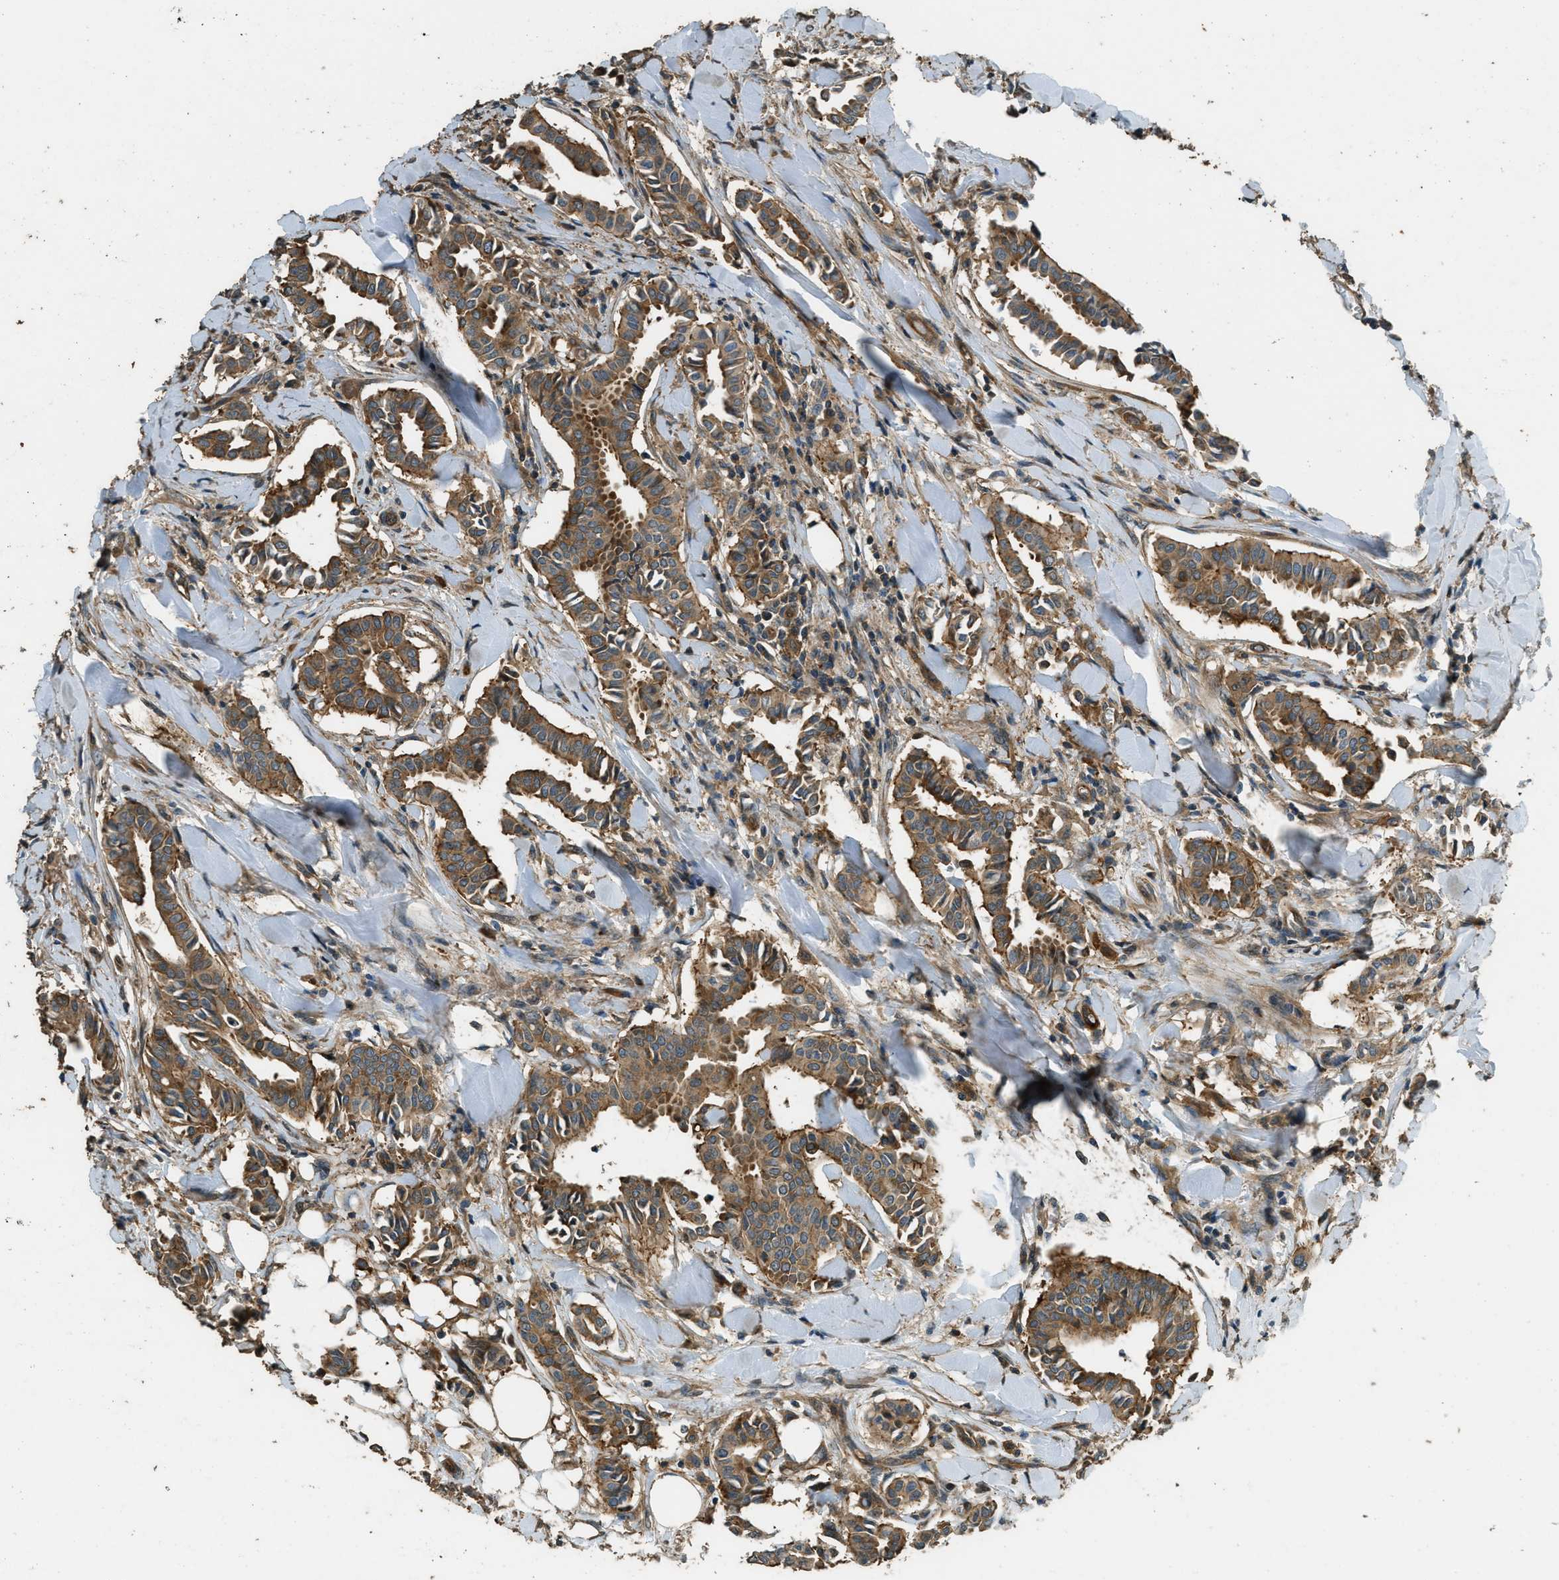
{"staining": {"intensity": "strong", "quantity": ">75%", "location": "cytoplasmic/membranous"}, "tissue": "head and neck cancer", "cell_type": "Tumor cells", "image_type": "cancer", "snomed": [{"axis": "morphology", "description": "Adenocarcinoma, NOS"}, {"axis": "topography", "description": "Salivary gland"}, {"axis": "topography", "description": "Head-Neck"}], "caption": "IHC of human head and neck adenocarcinoma displays high levels of strong cytoplasmic/membranous positivity in approximately >75% of tumor cells.", "gene": "MARS1", "patient": {"sex": "female", "age": 59}}